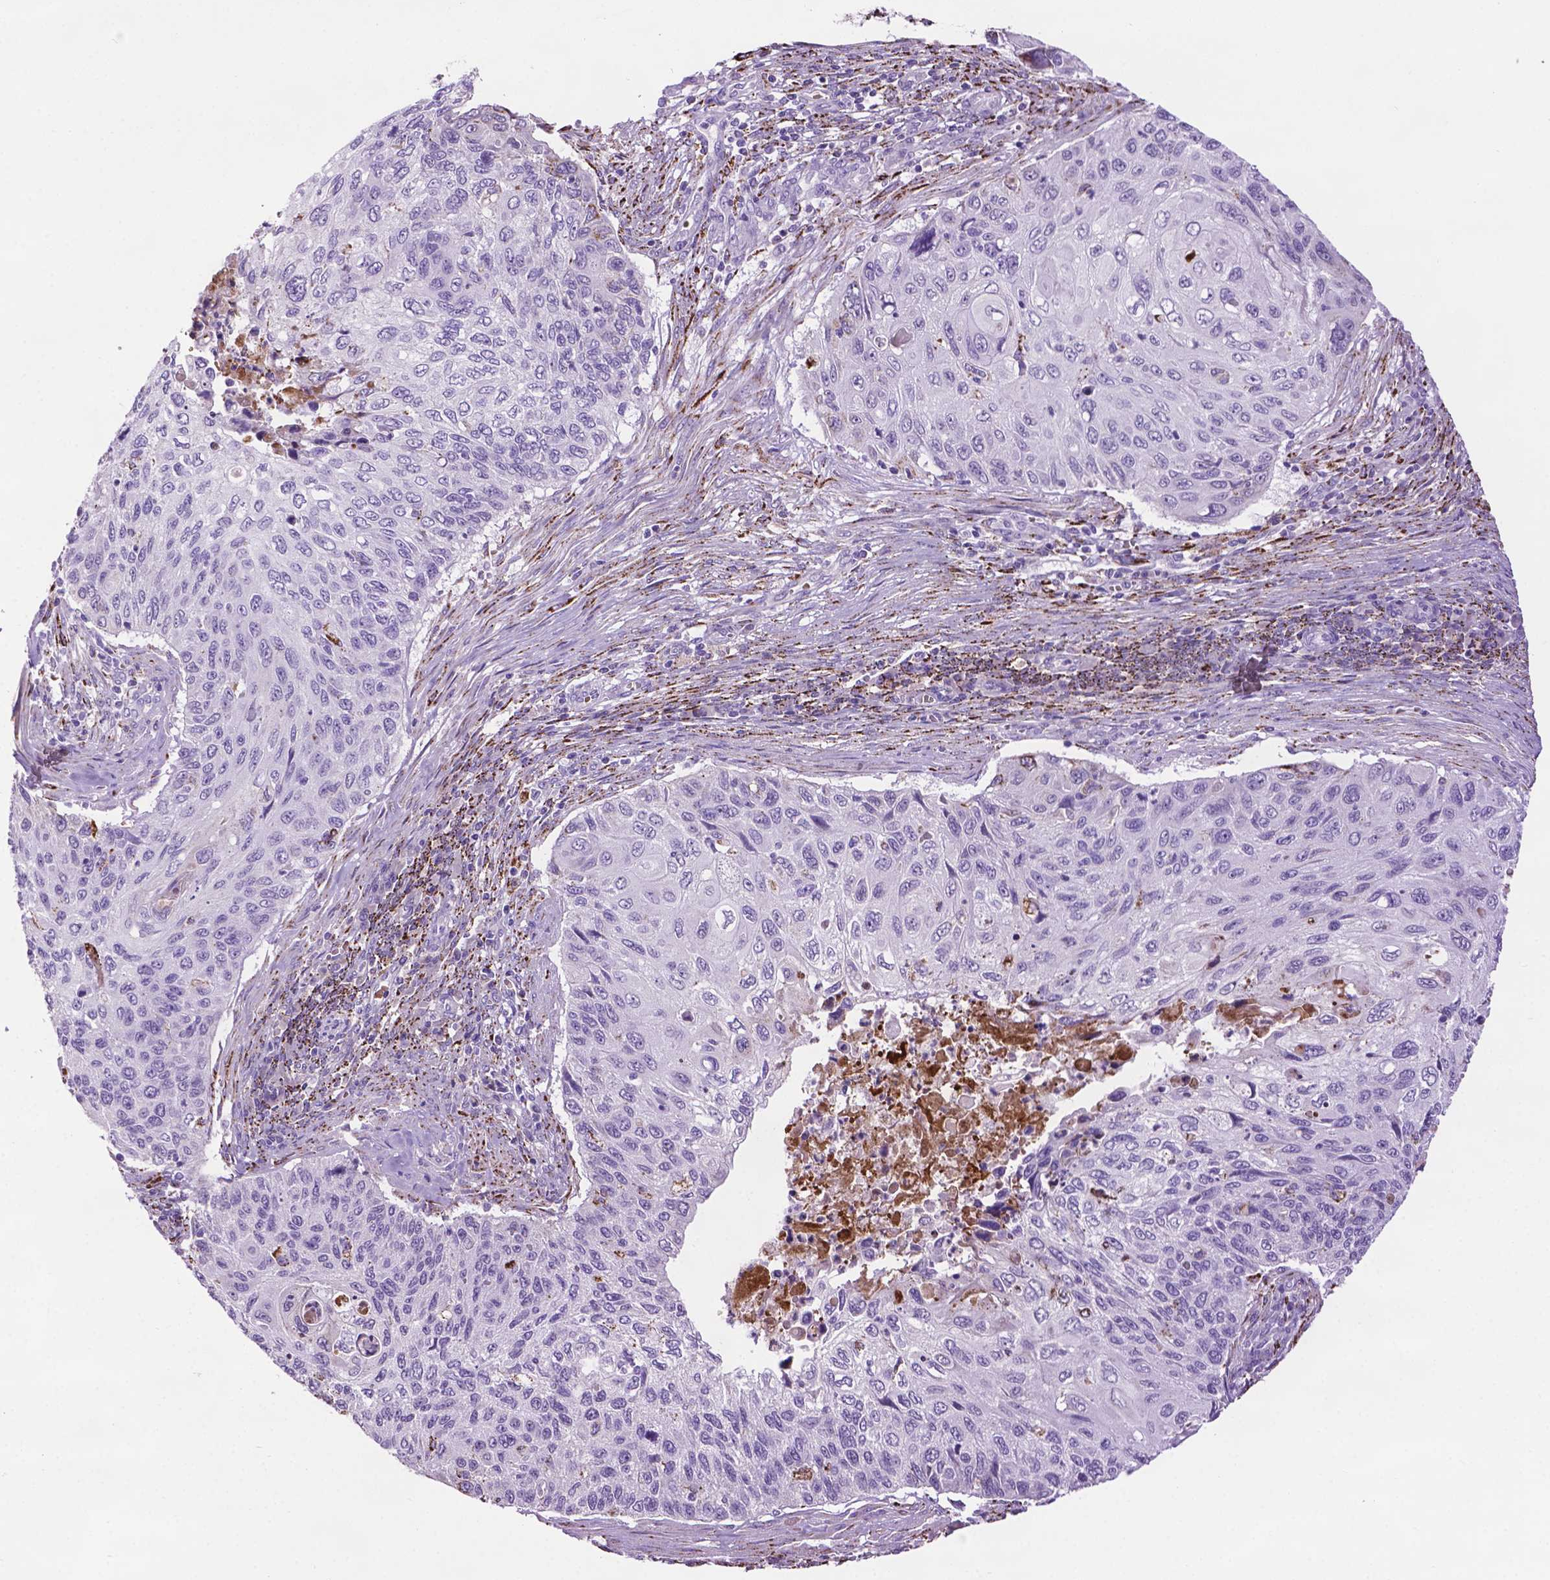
{"staining": {"intensity": "negative", "quantity": "none", "location": "none"}, "tissue": "cervical cancer", "cell_type": "Tumor cells", "image_type": "cancer", "snomed": [{"axis": "morphology", "description": "Squamous cell carcinoma, NOS"}, {"axis": "topography", "description": "Cervix"}], "caption": "Immunohistochemical staining of human cervical squamous cell carcinoma displays no significant positivity in tumor cells.", "gene": "TMEM132E", "patient": {"sex": "female", "age": 70}}